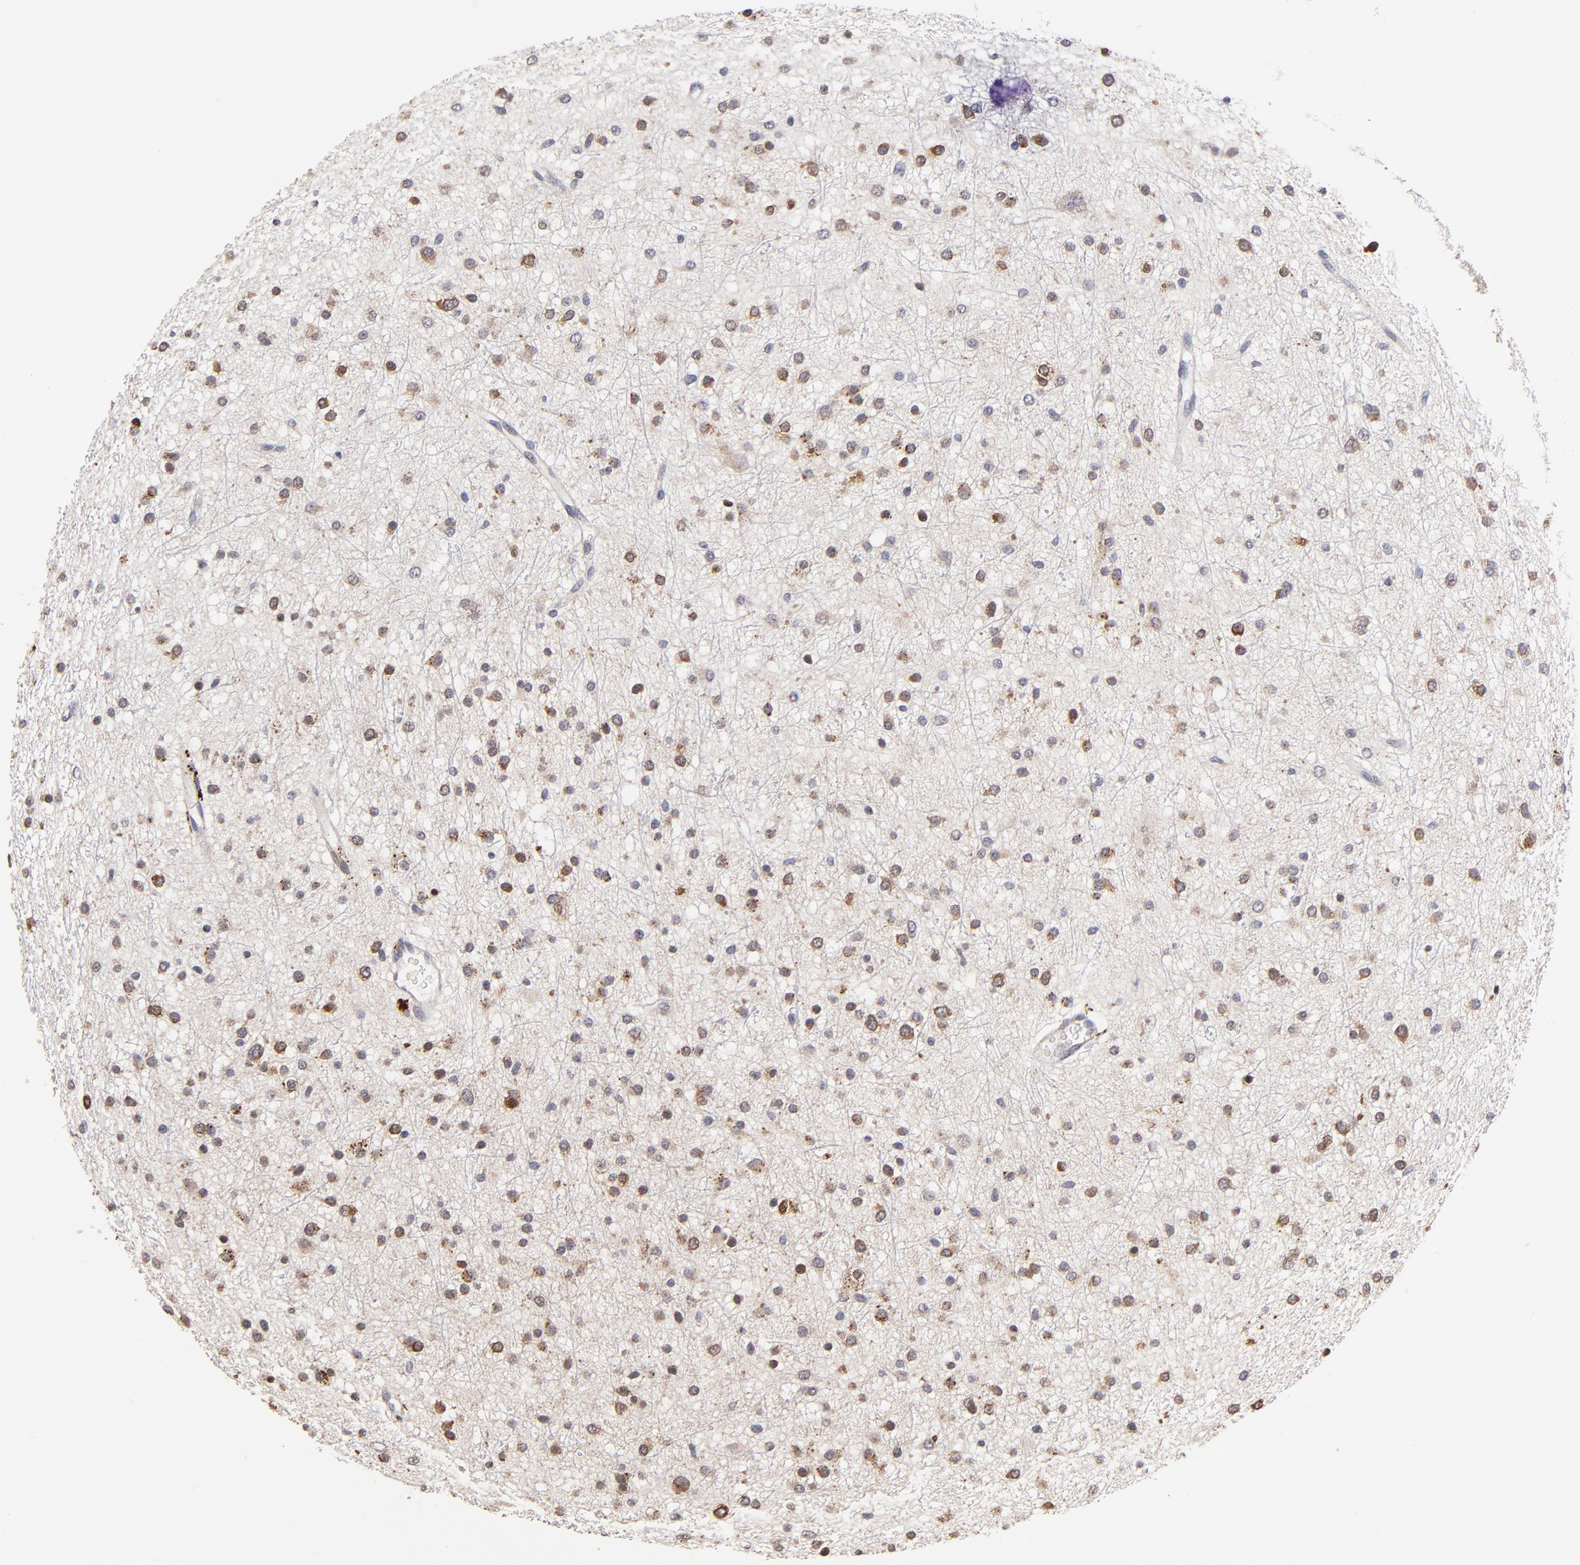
{"staining": {"intensity": "moderate", "quantity": "25%-75%", "location": "cytoplasmic/membranous"}, "tissue": "glioma", "cell_type": "Tumor cells", "image_type": "cancer", "snomed": [{"axis": "morphology", "description": "Glioma, malignant, Low grade"}, {"axis": "topography", "description": "Brain"}], "caption": "A histopathology image of human glioma stained for a protein displays moderate cytoplasmic/membranous brown staining in tumor cells.", "gene": "PDE4B", "patient": {"sex": "female", "age": 36}}